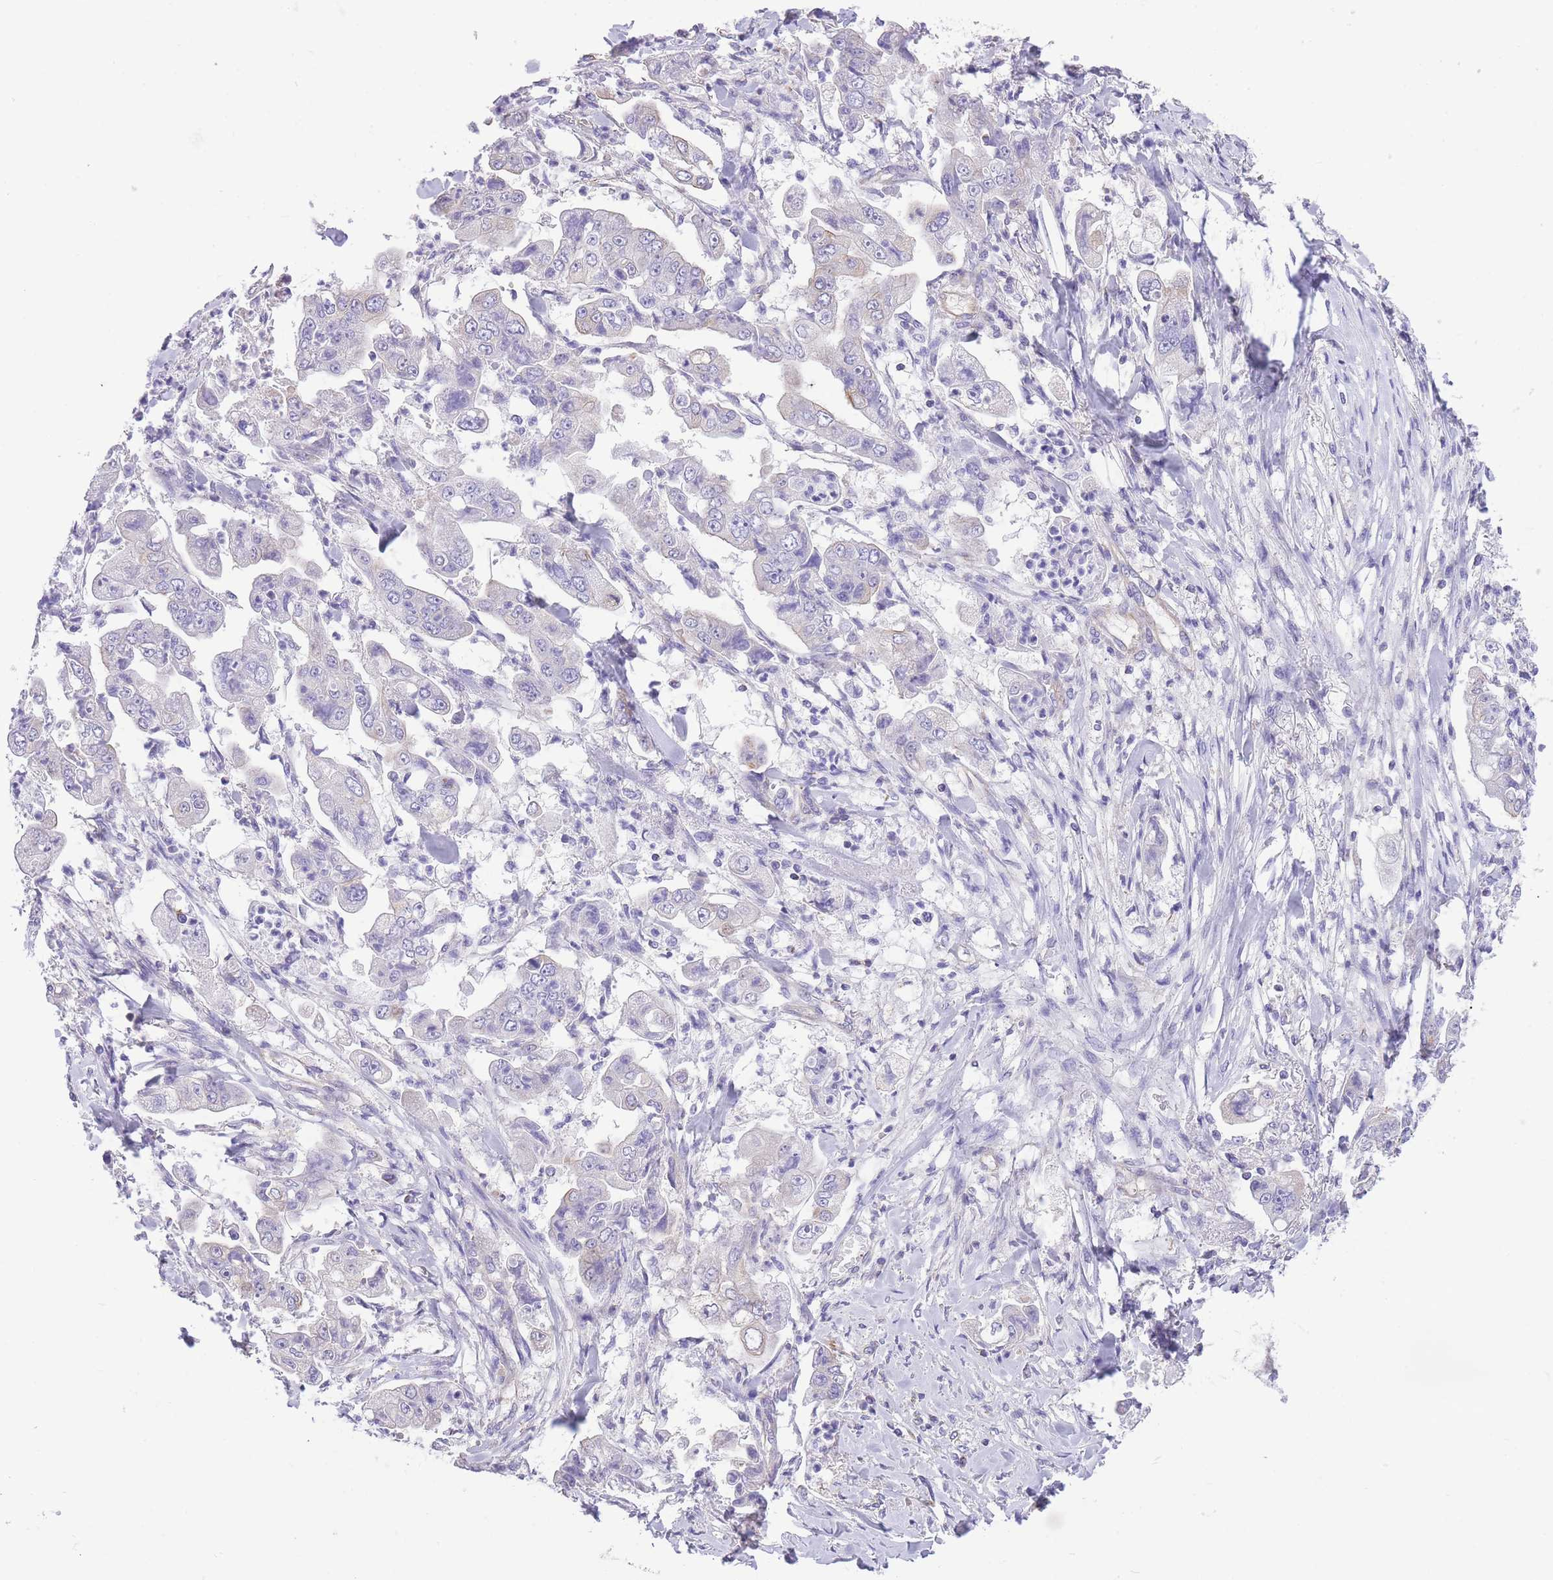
{"staining": {"intensity": "moderate", "quantity": "25%-75%", "location": "cytoplasmic/membranous"}, "tissue": "stomach cancer", "cell_type": "Tumor cells", "image_type": "cancer", "snomed": [{"axis": "morphology", "description": "Adenocarcinoma, NOS"}, {"axis": "topography", "description": "Stomach"}], "caption": "Immunohistochemistry of human stomach adenocarcinoma reveals medium levels of moderate cytoplasmic/membranous staining in about 25%-75% of tumor cells.", "gene": "RHOU", "patient": {"sex": "male", "age": 62}}